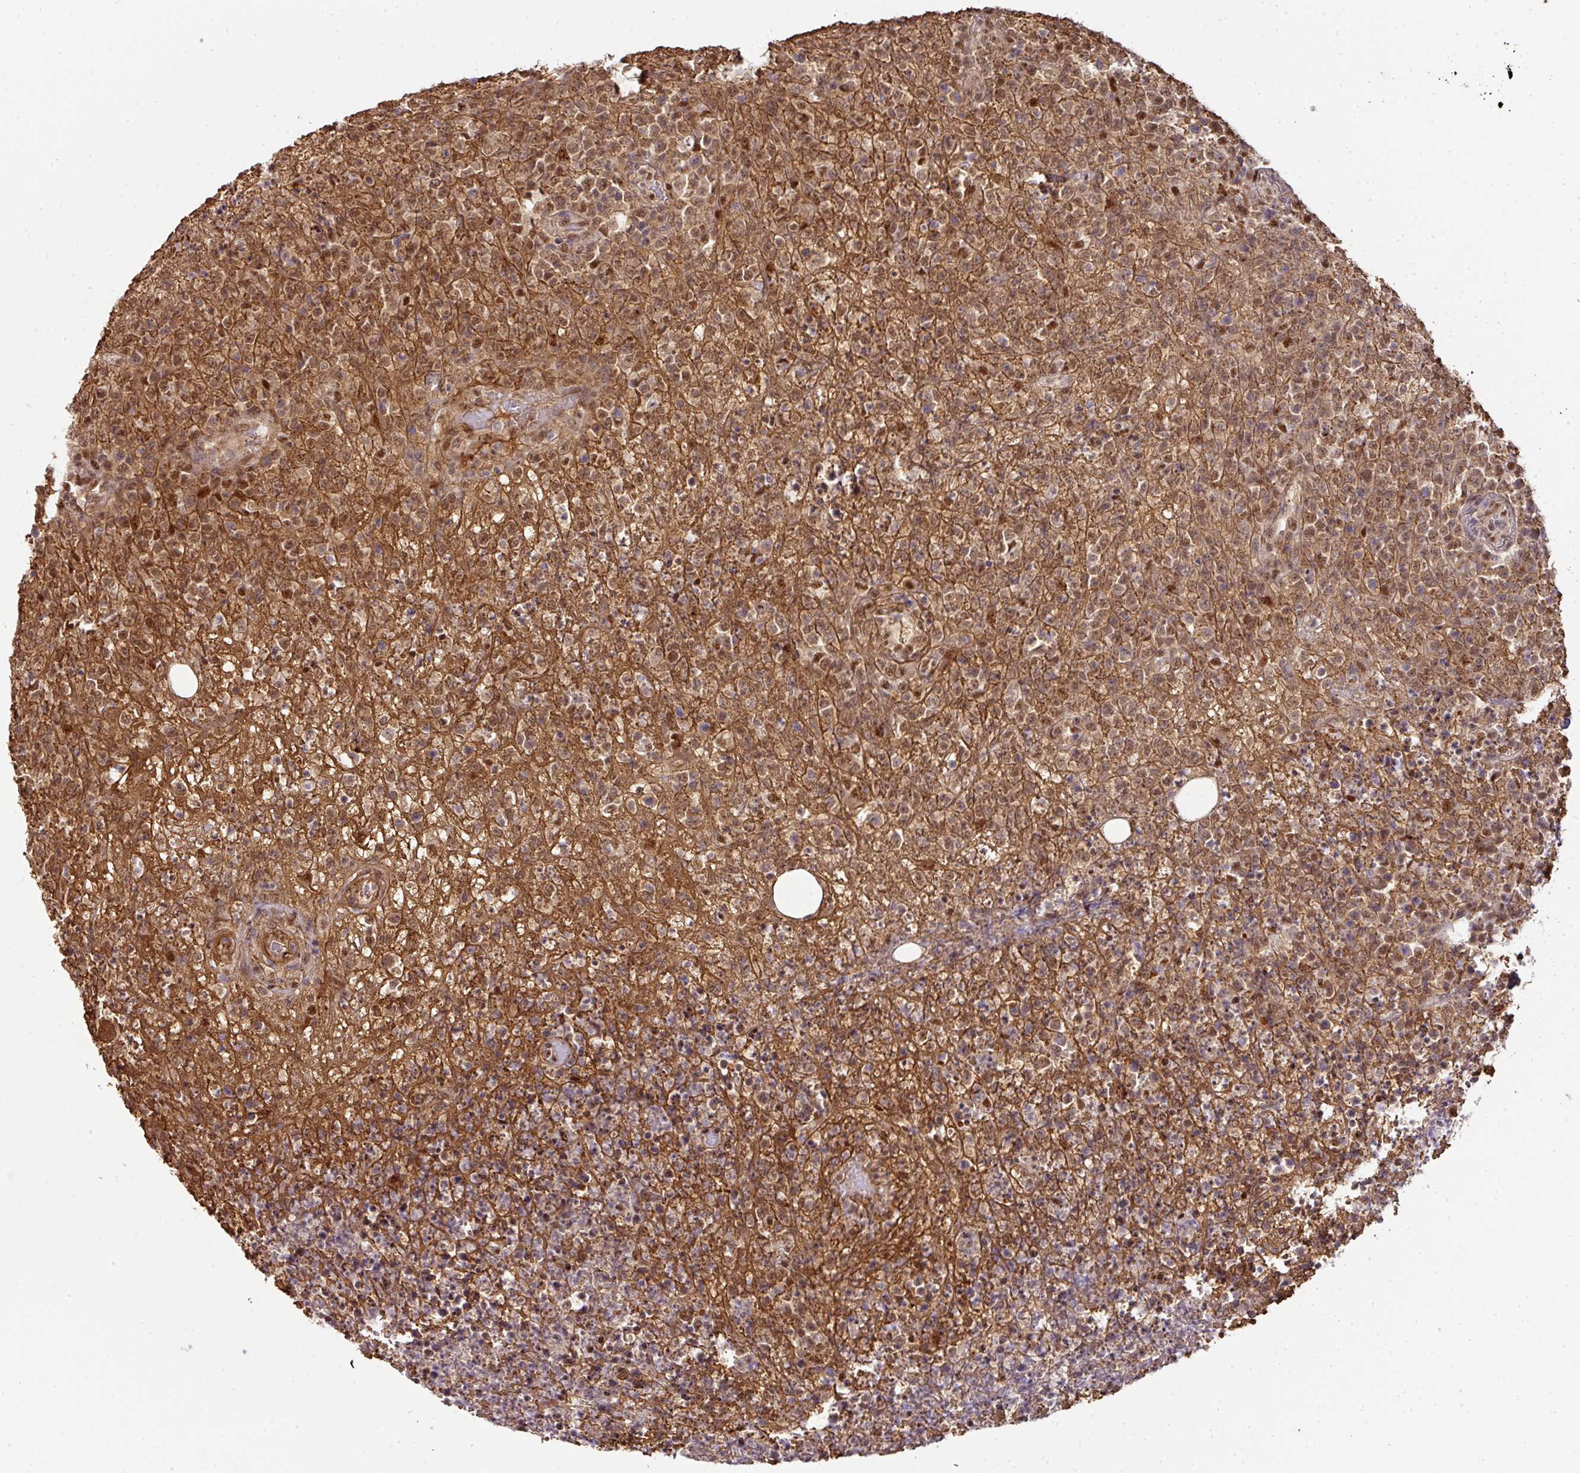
{"staining": {"intensity": "moderate", "quantity": ">75%", "location": "cytoplasmic/membranous,nuclear"}, "tissue": "lymphoma", "cell_type": "Tumor cells", "image_type": "cancer", "snomed": [{"axis": "morphology", "description": "Malignant lymphoma, non-Hodgkin's type, High grade"}, {"axis": "topography", "description": "Colon"}], "caption": "Immunohistochemical staining of malignant lymphoma, non-Hodgkin's type (high-grade) exhibits moderate cytoplasmic/membranous and nuclear protein positivity in approximately >75% of tumor cells. (DAB IHC, brown staining for protein, blue staining for nuclei).", "gene": "RANBP9", "patient": {"sex": "female", "age": 53}}